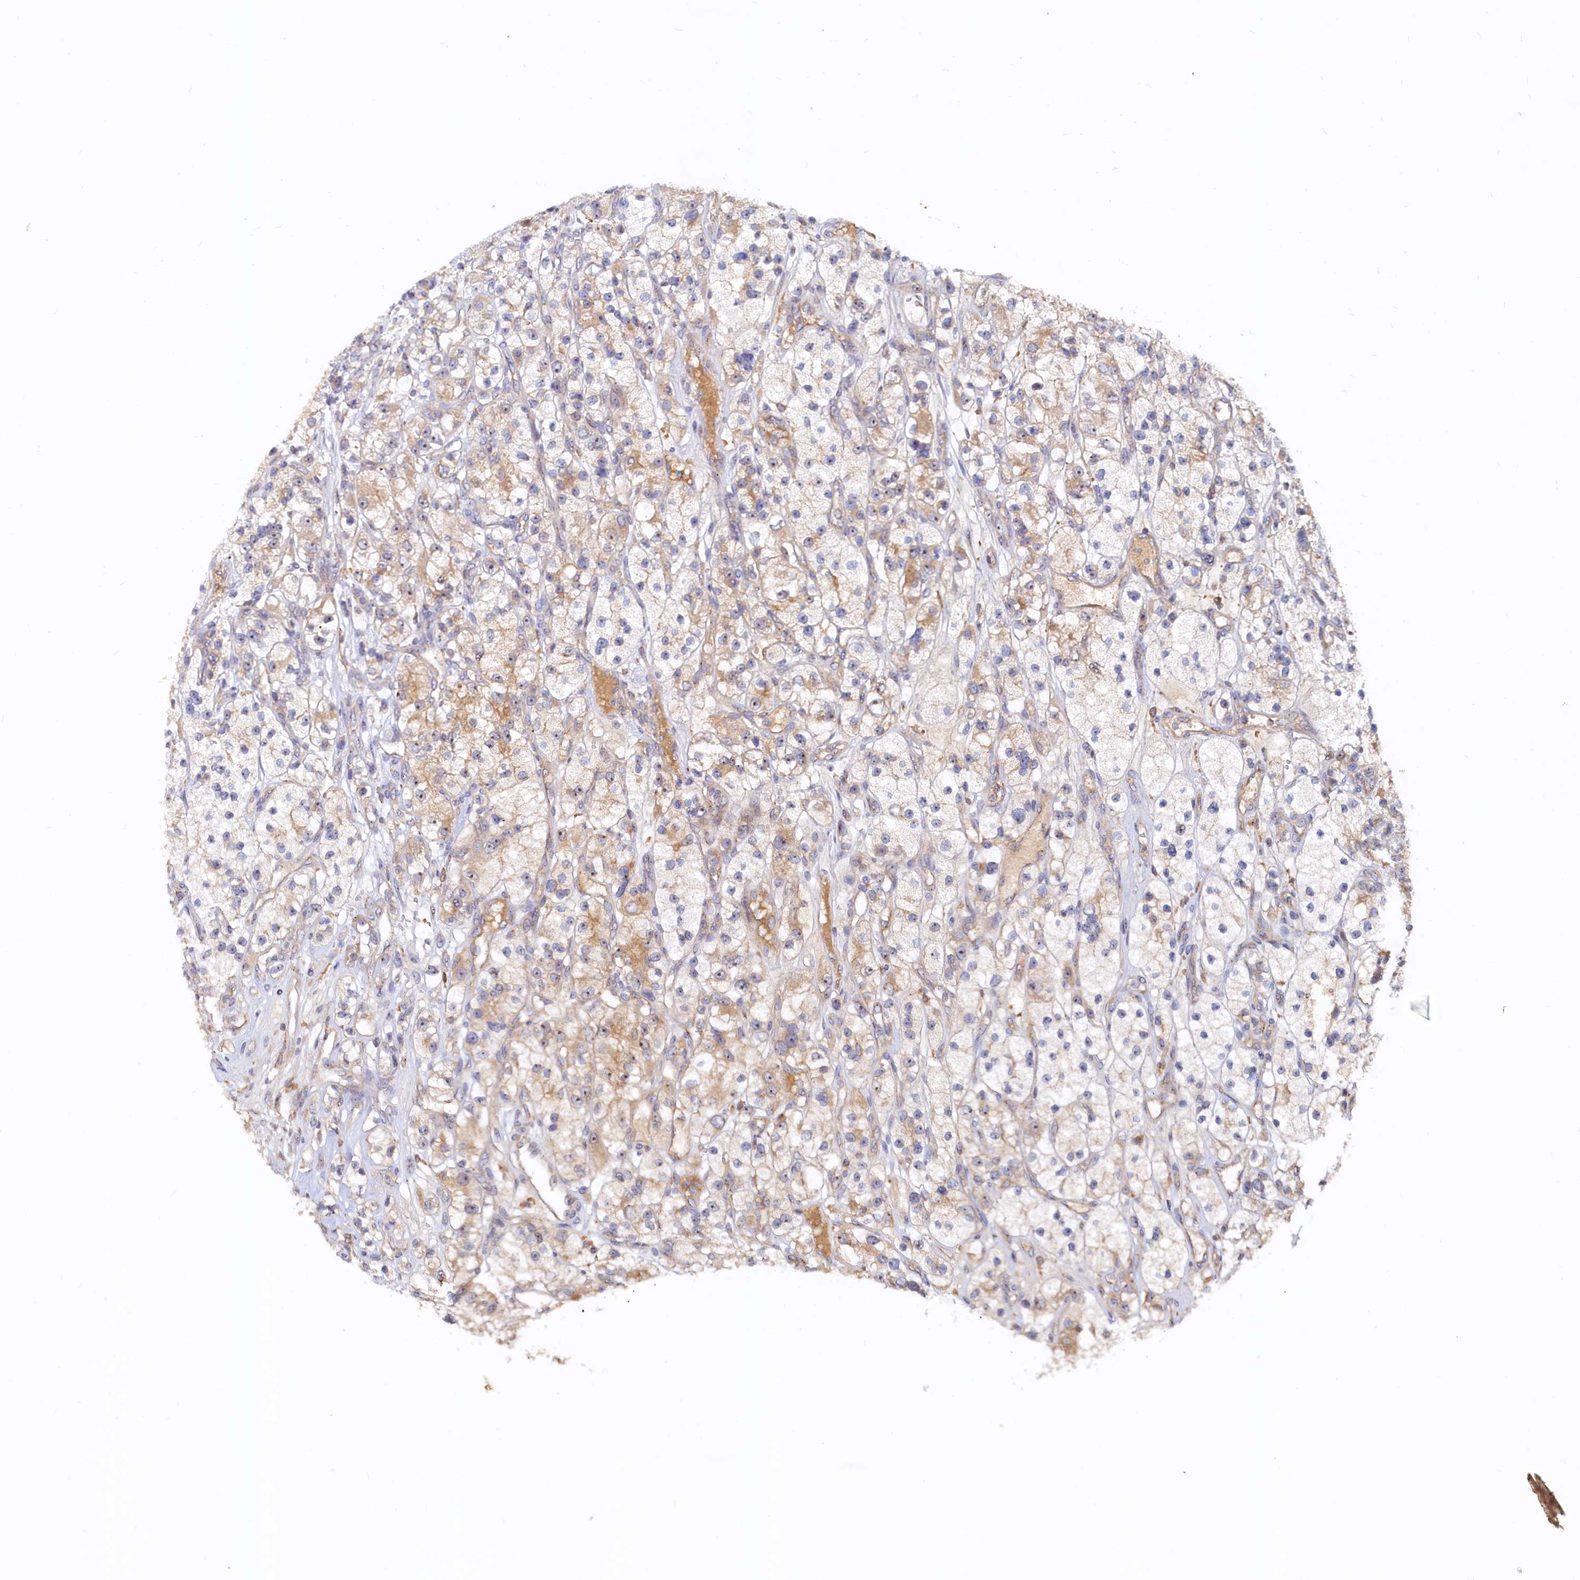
{"staining": {"intensity": "weak", "quantity": "25%-75%", "location": "cytoplasmic/membranous,nuclear"}, "tissue": "renal cancer", "cell_type": "Tumor cells", "image_type": "cancer", "snomed": [{"axis": "morphology", "description": "Adenocarcinoma, NOS"}, {"axis": "topography", "description": "Kidney"}], "caption": "The immunohistochemical stain highlights weak cytoplasmic/membranous and nuclear expression in tumor cells of renal cancer (adenocarcinoma) tissue. Immunohistochemistry (ihc) stains the protein in brown and the nuclei are stained blue.", "gene": "RGS7BP", "patient": {"sex": "female", "age": 57}}